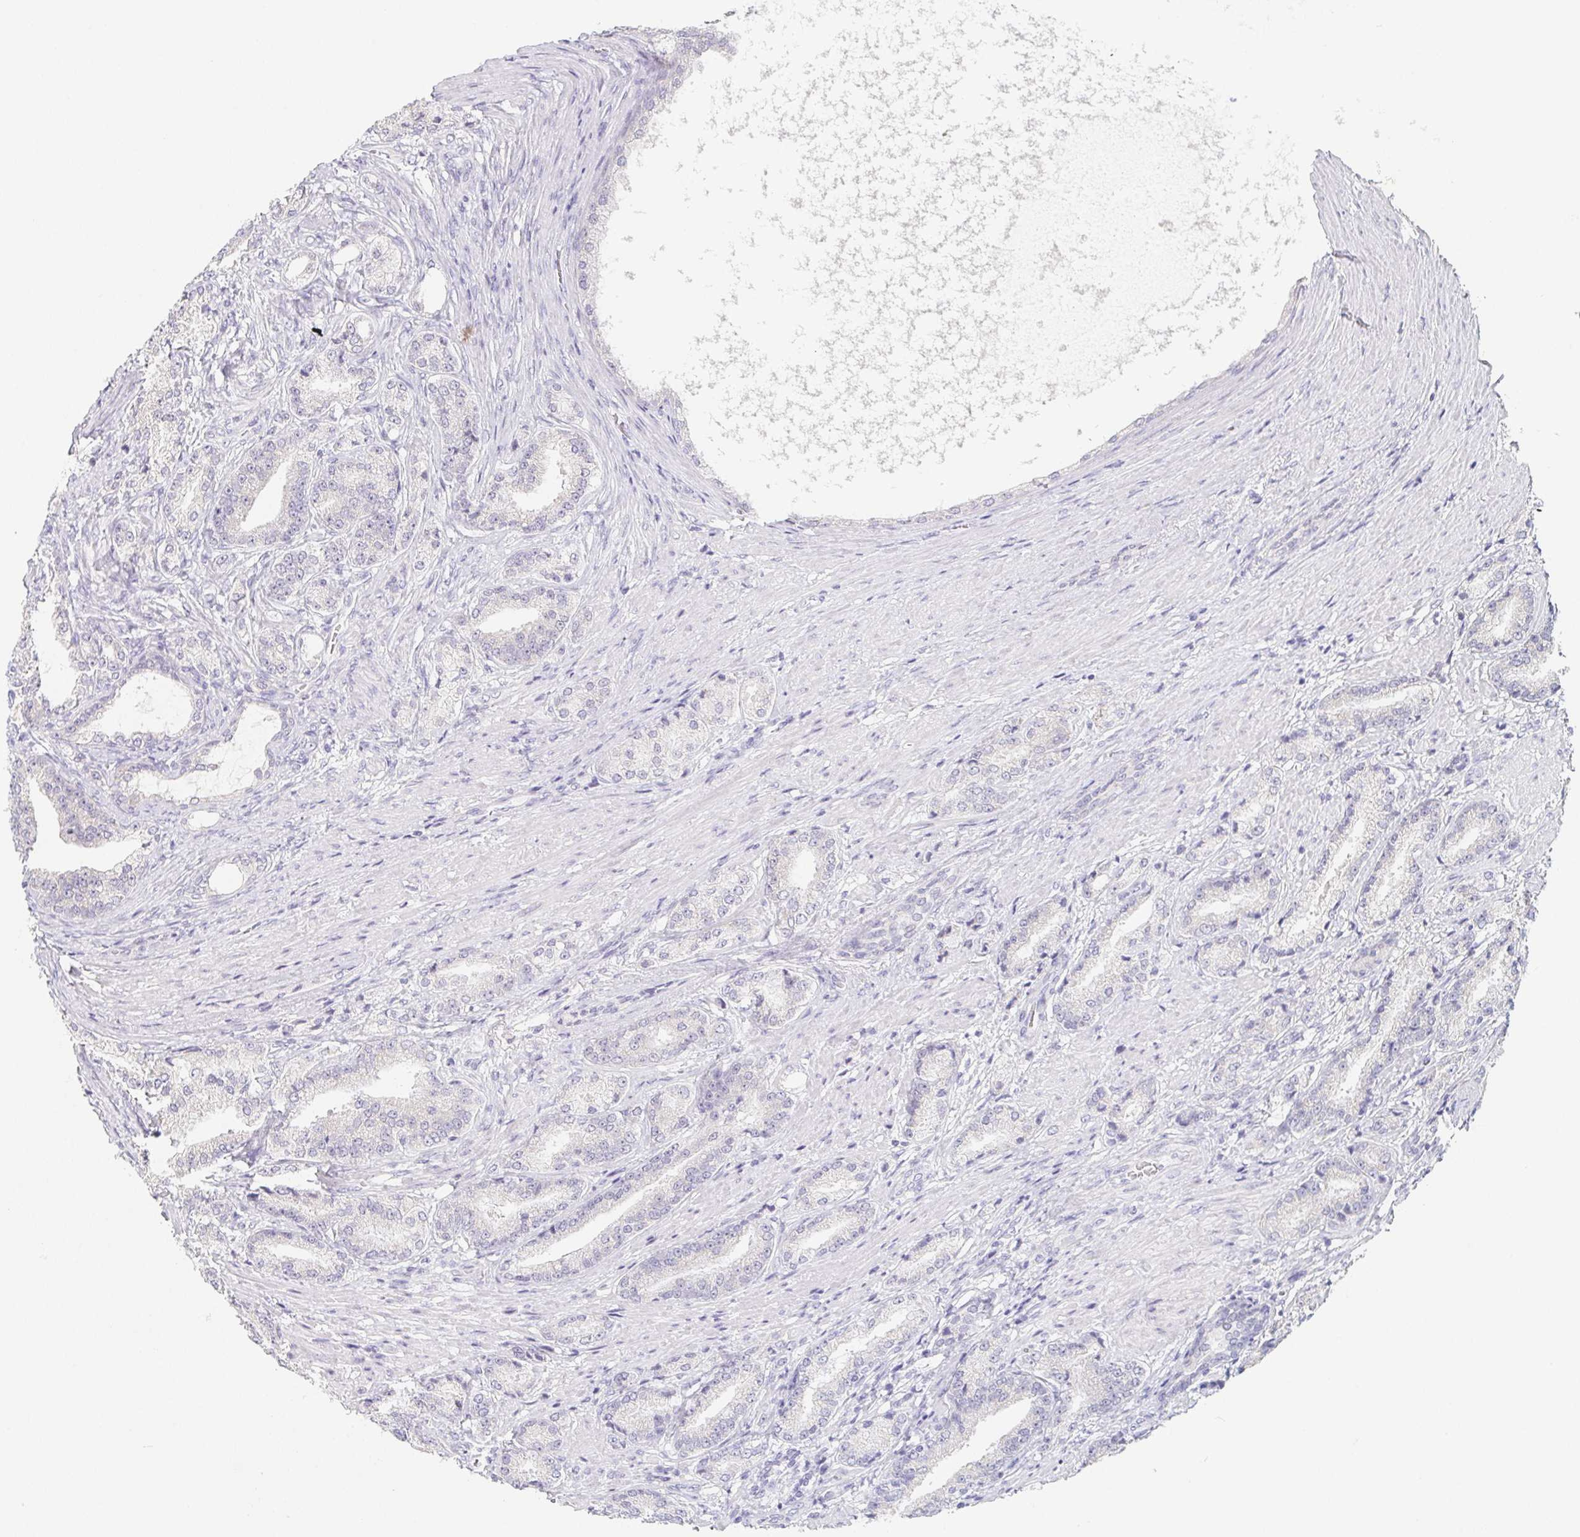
{"staining": {"intensity": "negative", "quantity": "none", "location": "none"}, "tissue": "prostate cancer", "cell_type": "Tumor cells", "image_type": "cancer", "snomed": [{"axis": "morphology", "description": "Adenocarcinoma, High grade"}, {"axis": "topography", "description": "Prostate and seminal vesicle, NOS"}], "caption": "Protein analysis of prostate high-grade adenocarcinoma displays no significant positivity in tumor cells. (IHC, brightfield microscopy, high magnification).", "gene": "GLIPR1L1", "patient": {"sex": "male", "age": 61}}